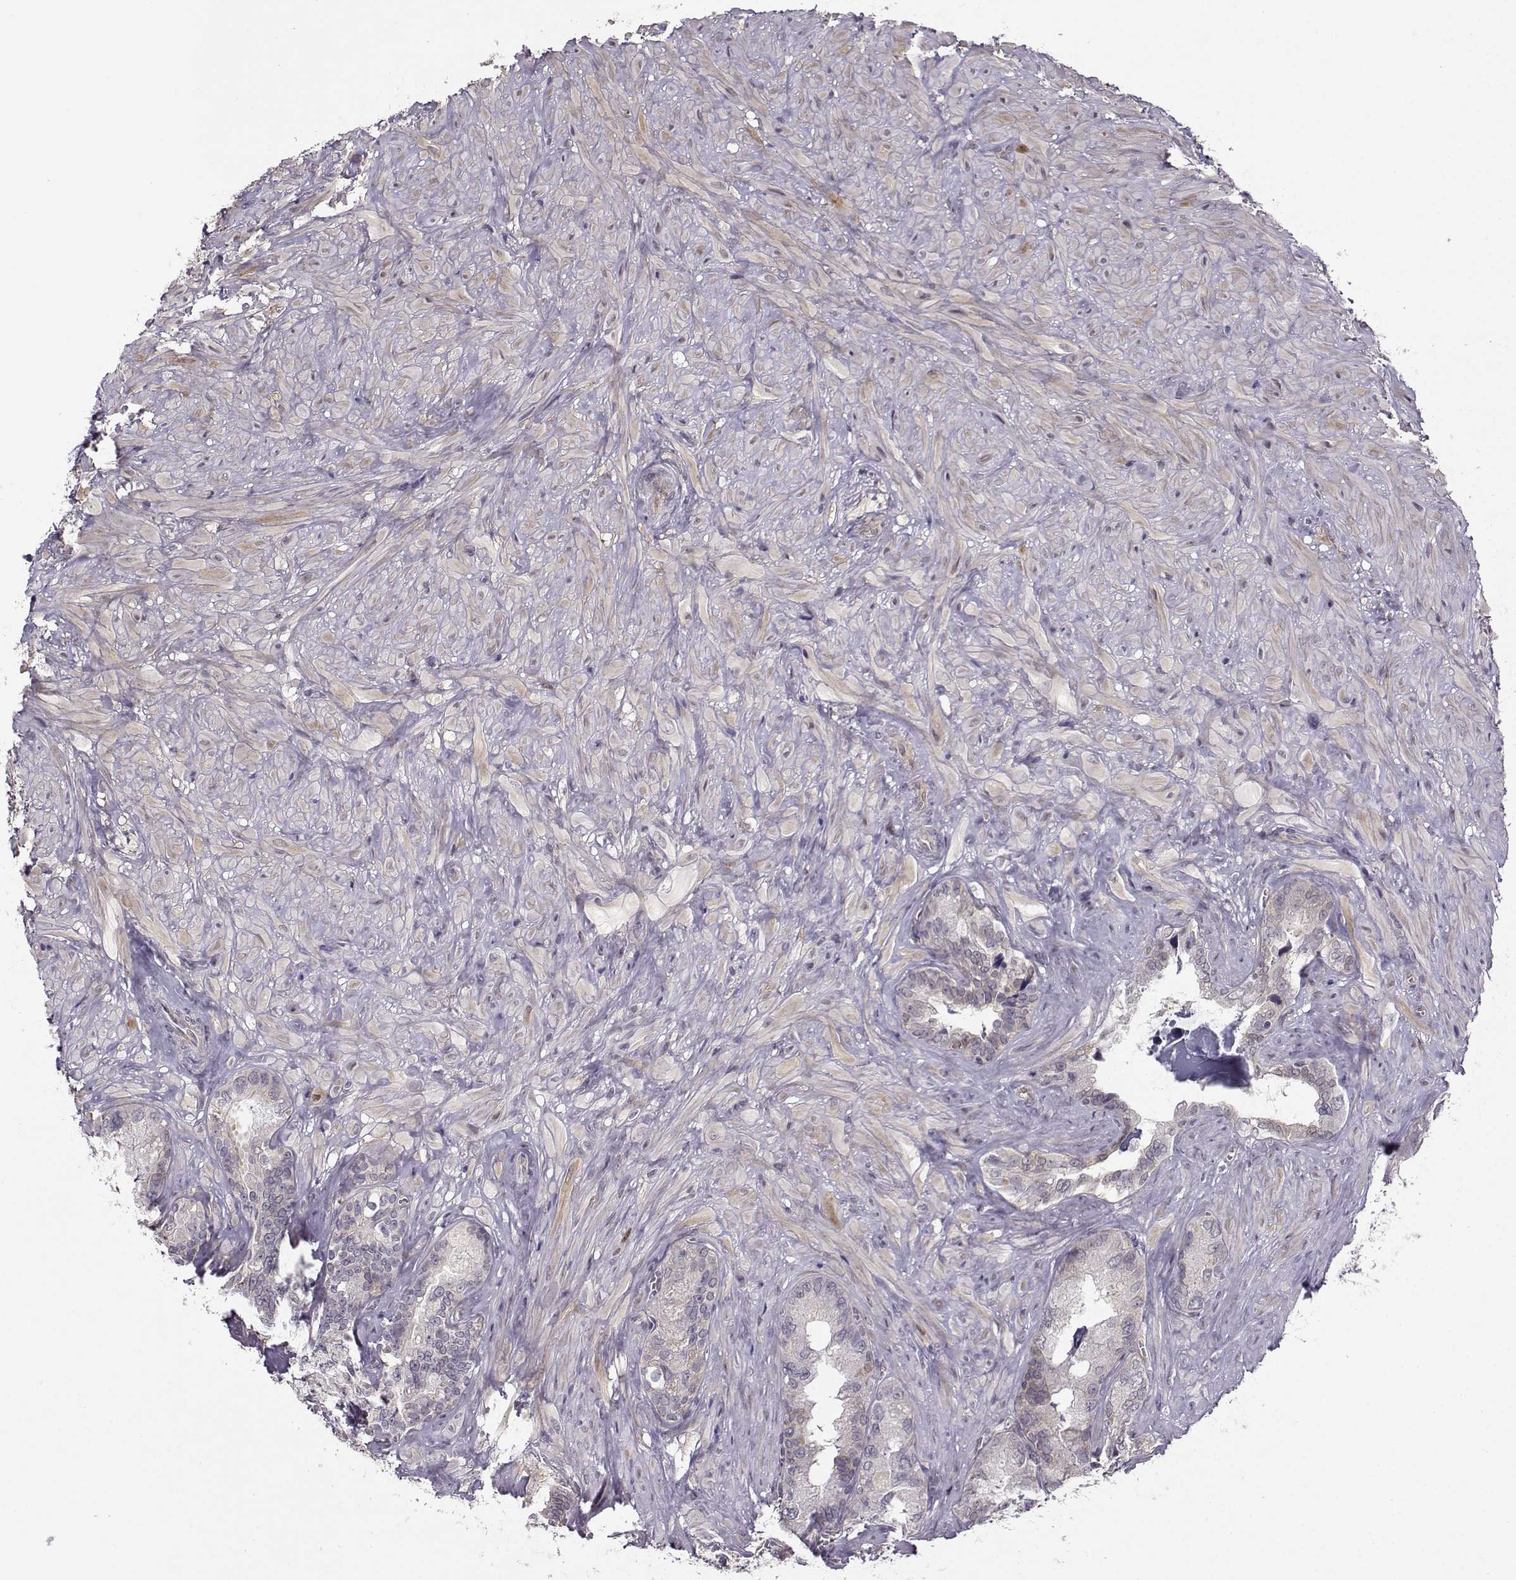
{"staining": {"intensity": "negative", "quantity": "none", "location": "none"}, "tissue": "seminal vesicle", "cell_type": "Glandular cells", "image_type": "normal", "snomed": [{"axis": "morphology", "description": "Normal tissue, NOS"}, {"axis": "topography", "description": "Seminal veicle"}], "caption": "The immunohistochemistry (IHC) photomicrograph has no significant staining in glandular cells of seminal vesicle. Brightfield microscopy of immunohistochemistry (IHC) stained with DAB (brown) and hematoxylin (blue), captured at high magnification.", "gene": "NQO1", "patient": {"sex": "male", "age": 72}}